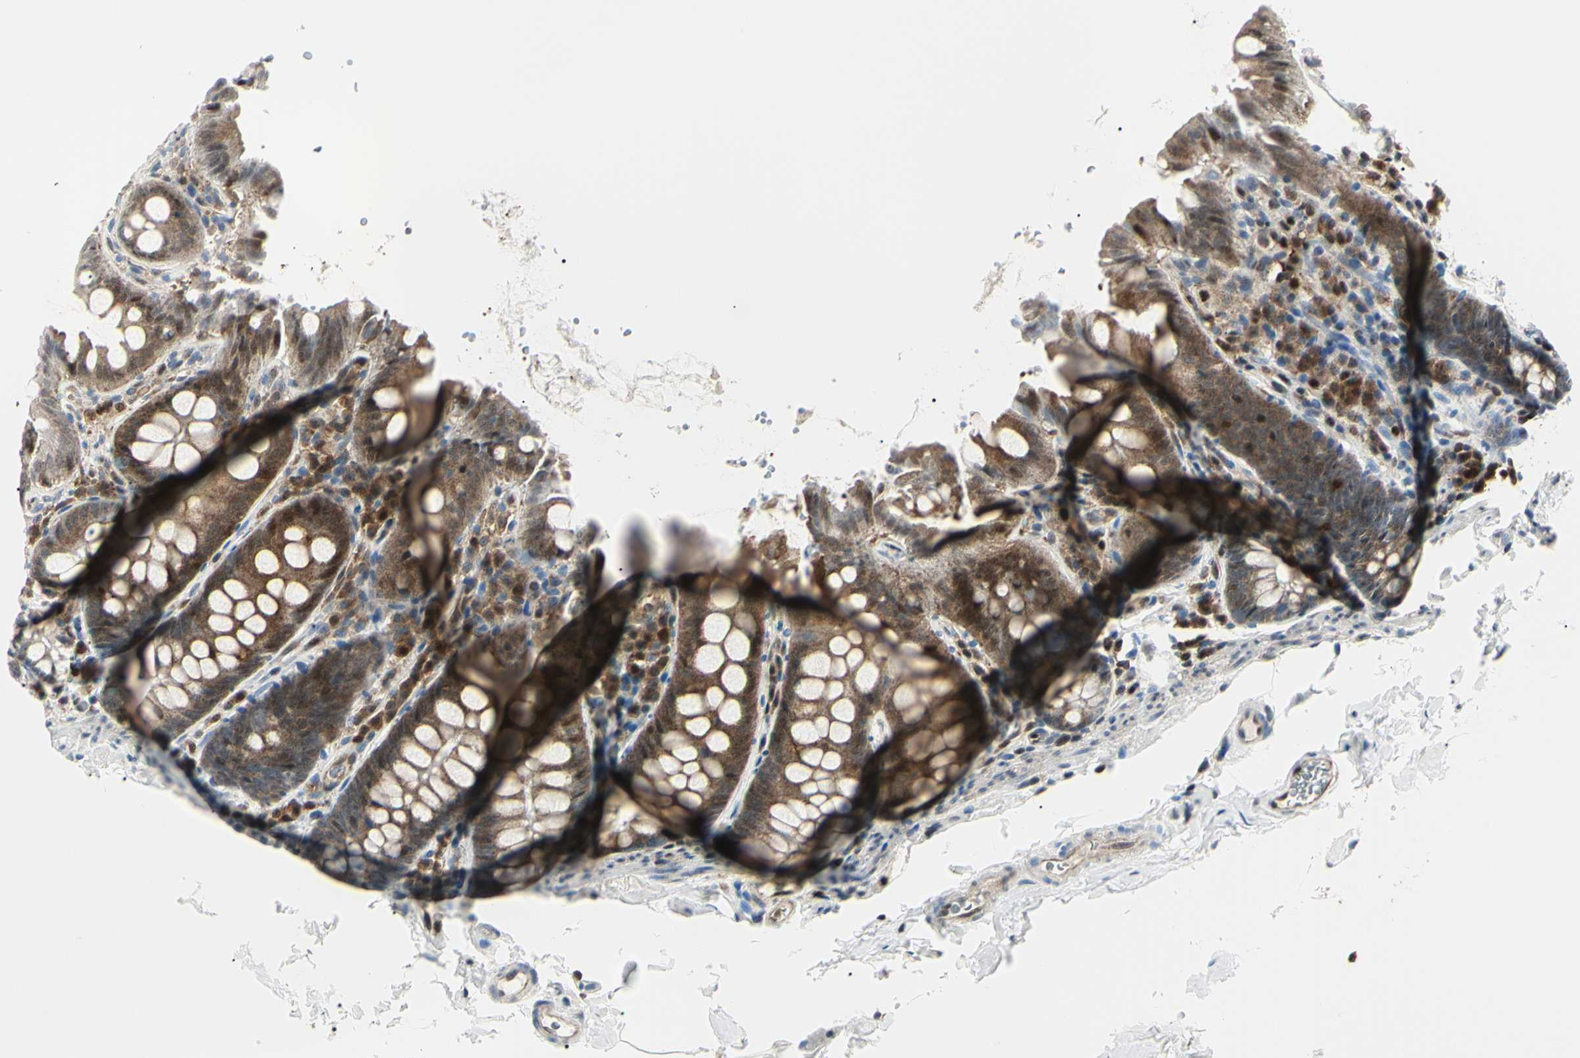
{"staining": {"intensity": "moderate", "quantity": "25%-75%", "location": "cytoplasmic/membranous,nuclear"}, "tissue": "colon", "cell_type": "Endothelial cells", "image_type": "normal", "snomed": [{"axis": "morphology", "description": "Normal tissue, NOS"}, {"axis": "topography", "description": "Colon"}], "caption": "Immunohistochemical staining of unremarkable human colon demonstrates medium levels of moderate cytoplasmic/membranous,nuclear expression in about 25%-75% of endothelial cells. The staining was performed using DAB (3,3'-diaminobenzidine), with brown indicating positive protein expression. Nuclei are stained blue with hematoxylin.", "gene": "PGK1", "patient": {"sex": "female", "age": 61}}